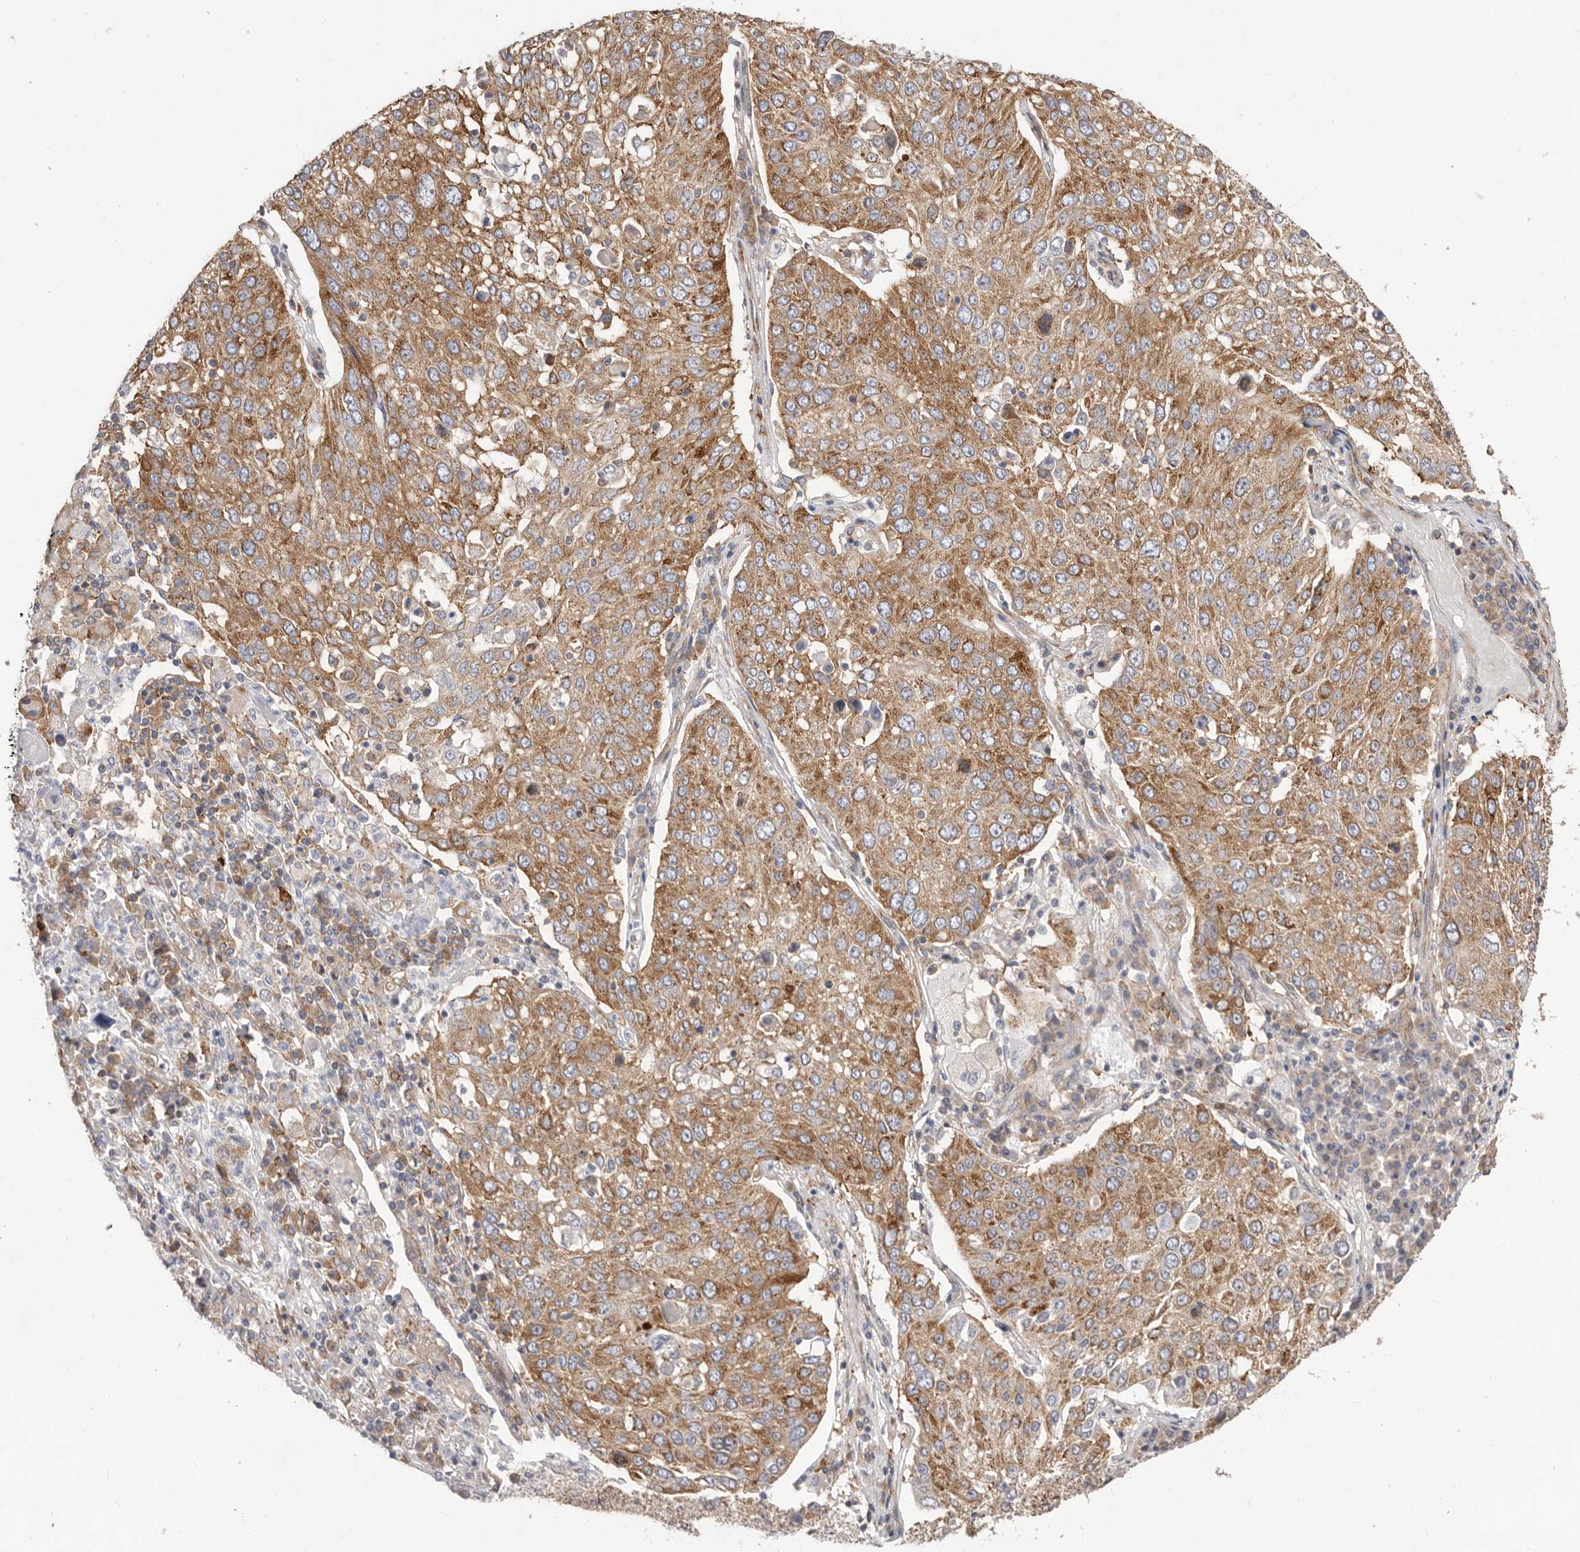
{"staining": {"intensity": "moderate", "quantity": ">75%", "location": "cytoplasmic/membranous"}, "tissue": "lung cancer", "cell_type": "Tumor cells", "image_type": "cancer", "snomed": [{"axis": "morphology", "description": "Squamous cell carcinoma, NOS"}, {"axis": "topography", "description": "Lung"}], "caption": "Squamous cell carcinoma (lung) stained with a protein marker exhibits moderate staining in tumor cells.", "gene": "SERBP1", "patient": {"sex": "male", "age": 65}}